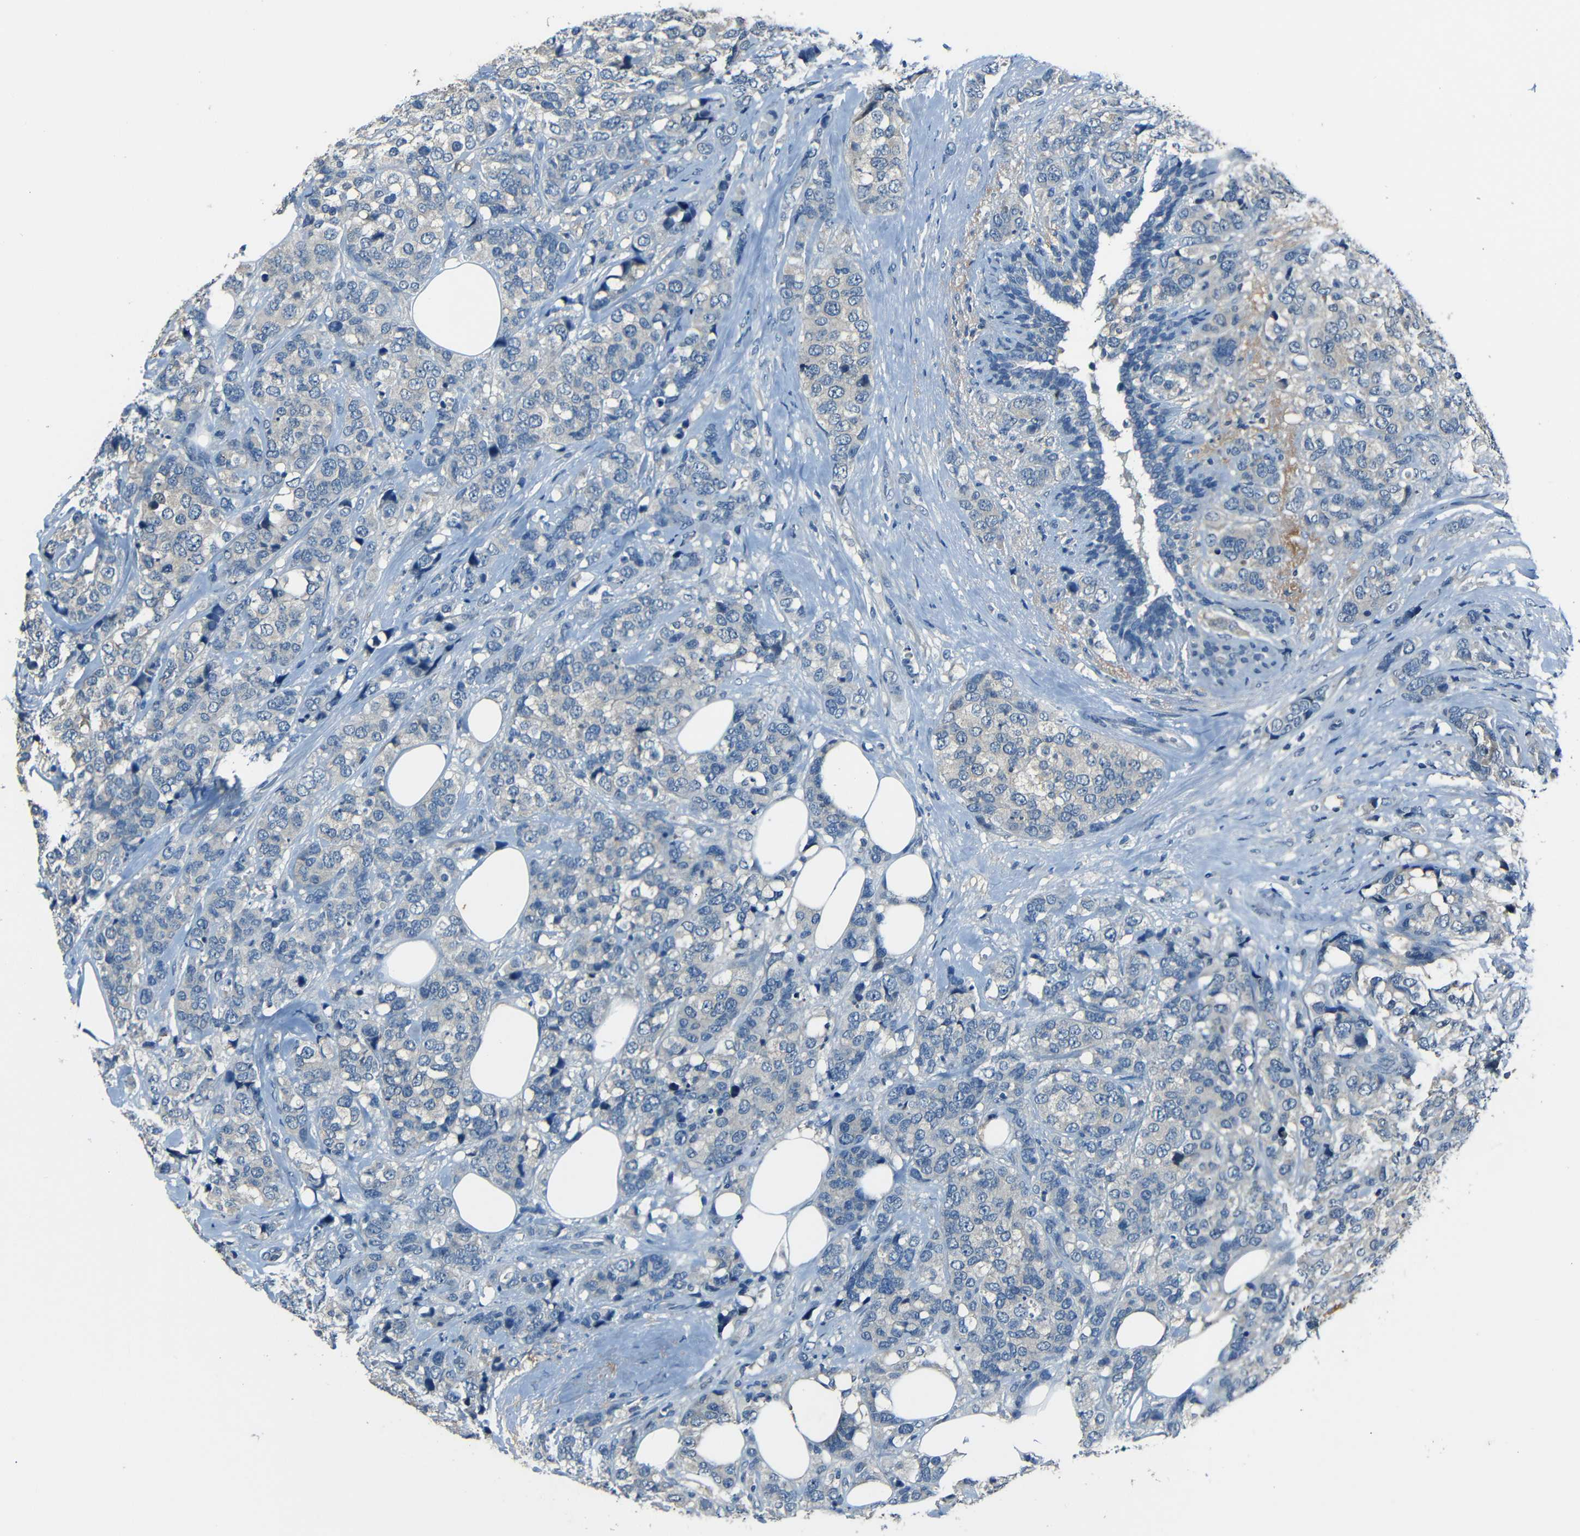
{"staining": {"intensity": "negative", "quantity": "none", "location": "none"}, "tissue": "breast cancer", "cell_type": "Tumor cells", "image_type": "cancer", "snomed": [{"axis": "morphology", "description": "Lobular carcinoma"}, {"axis": "topography", "description": "Breast"}], "caption": "A histopathology image of human breast cancer is negative for staining in tumor cells. (DAB immunohistochemistry (IHC) with hematoxylin counter stain).", "gene": "SLA", "patient": {"sex": "female", "age": 59}}